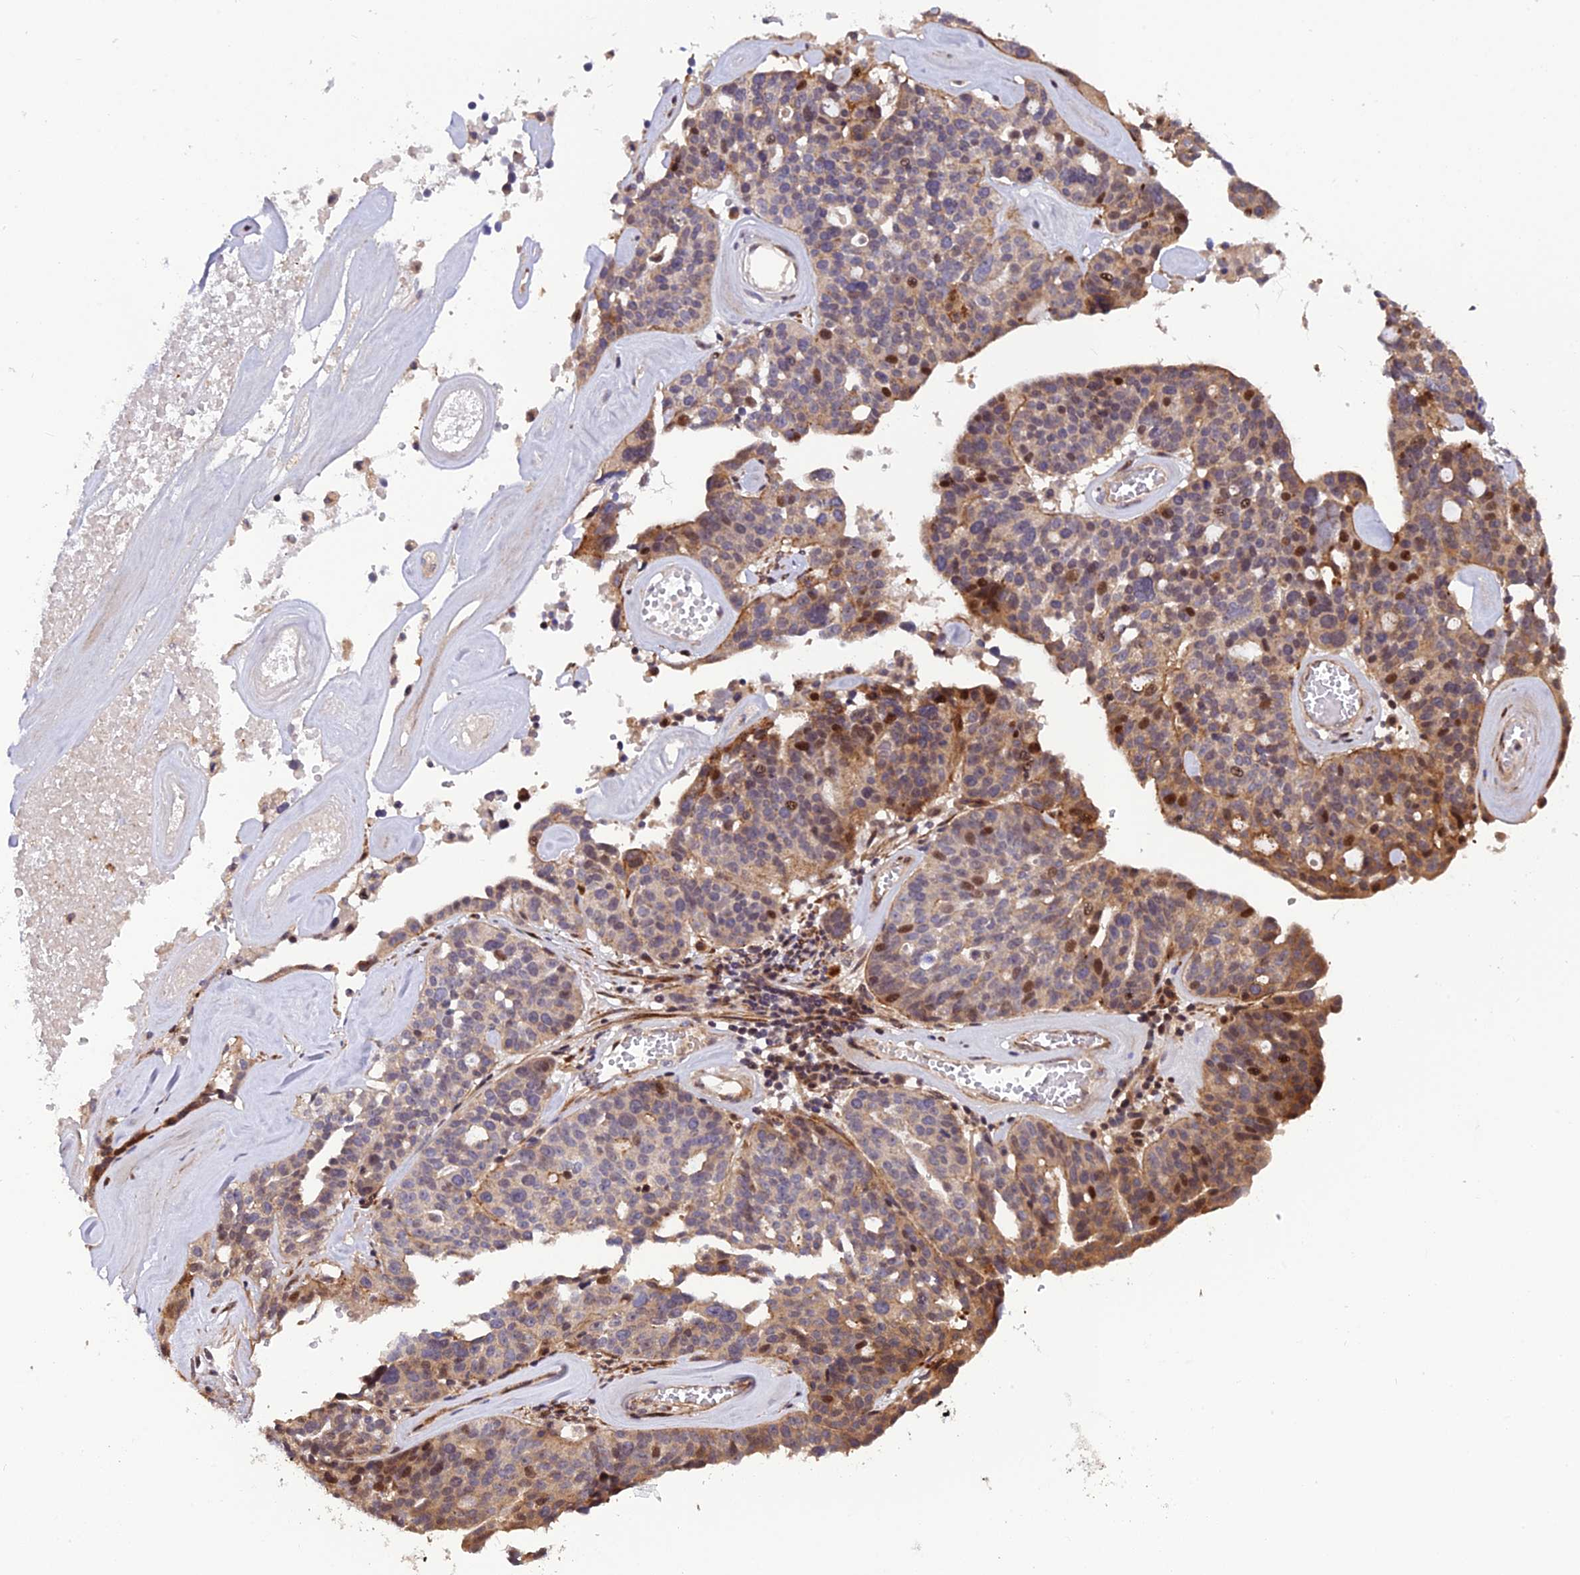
{"staining": {"intensity": "moderate", "quantity": "25%-75%", "location": "cytoplasmic/membranous"}, "tissue": "ovarian cancer", "cell_type": "Tumor cells", "image_type": "cancer", "snomed": [{"axis": "morphology", "description": "Cystadenocarcinoma, serous, NOS"}, {"axis": "topography", "description": "Ovary"}], "caption": "A photomicrograph of ovarian cancer (serous cystadenocarcinoma) stained for a protein demonstrates moderate cytoplasmic/membranous brown staining in tumor cells. Nuclei are stained in blue.", "gene": "SMIM7", "patient": {"sex": "female", "age": 59}}